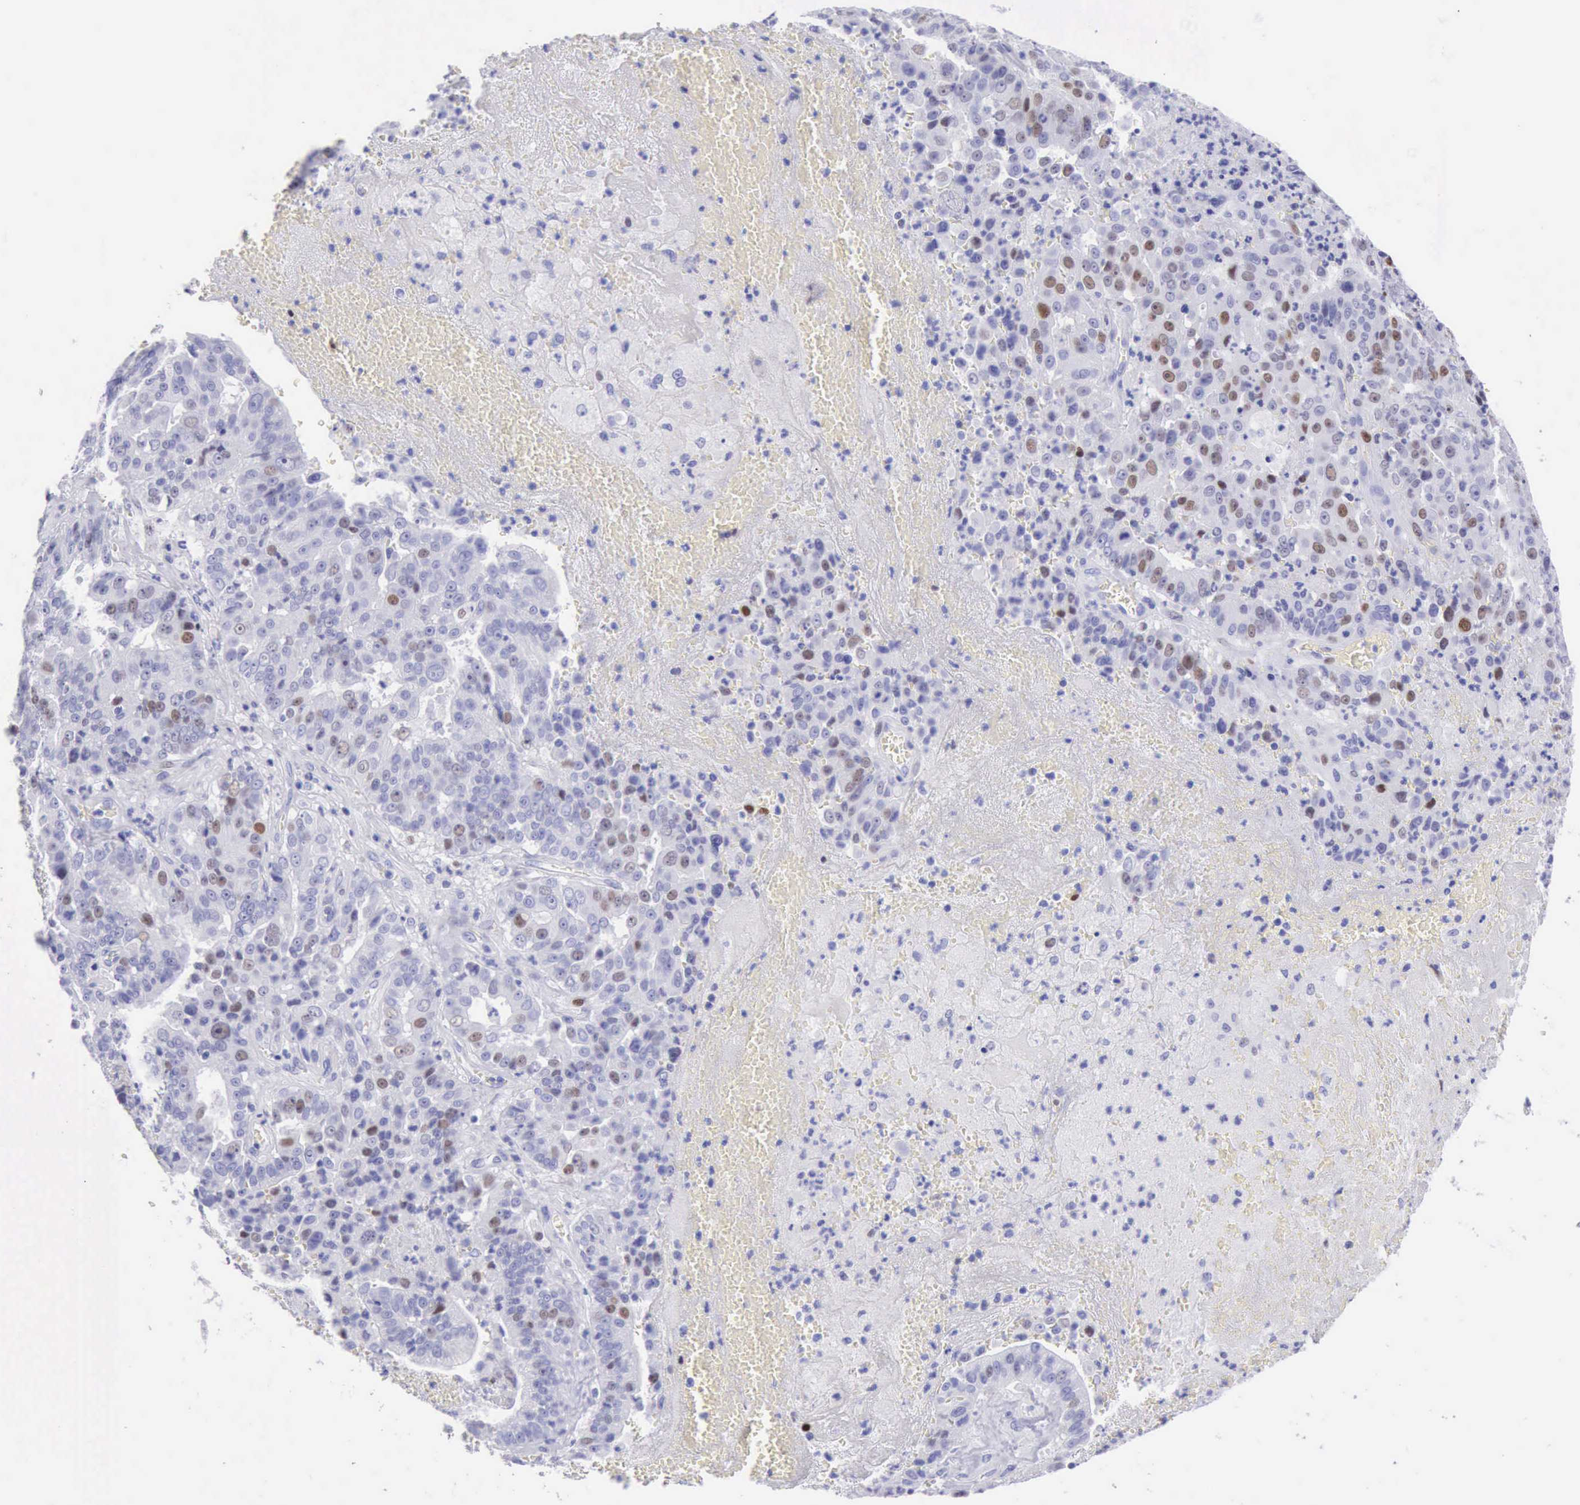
{"staining": {"intensity": "moderate", "quantity": "<25%", "location": "nuclear"}, "tissue": "liver cancer", "cell_type": "Tumor cells", "image_type": "cancer", "snomed": [{"axis": "morphology", "description": "Cholangiocarcinoma"}, {"axis": "topography", "description": "Liver"}], "caption": "A high-resolution photomicrograph shows IHC staining of cholangiocarcinoma (liver), which reveals moderate nuclear expression in about <25% of tumor cells.", "gene": "MCM2", "patient": {"sex": "female", "age": 79}}